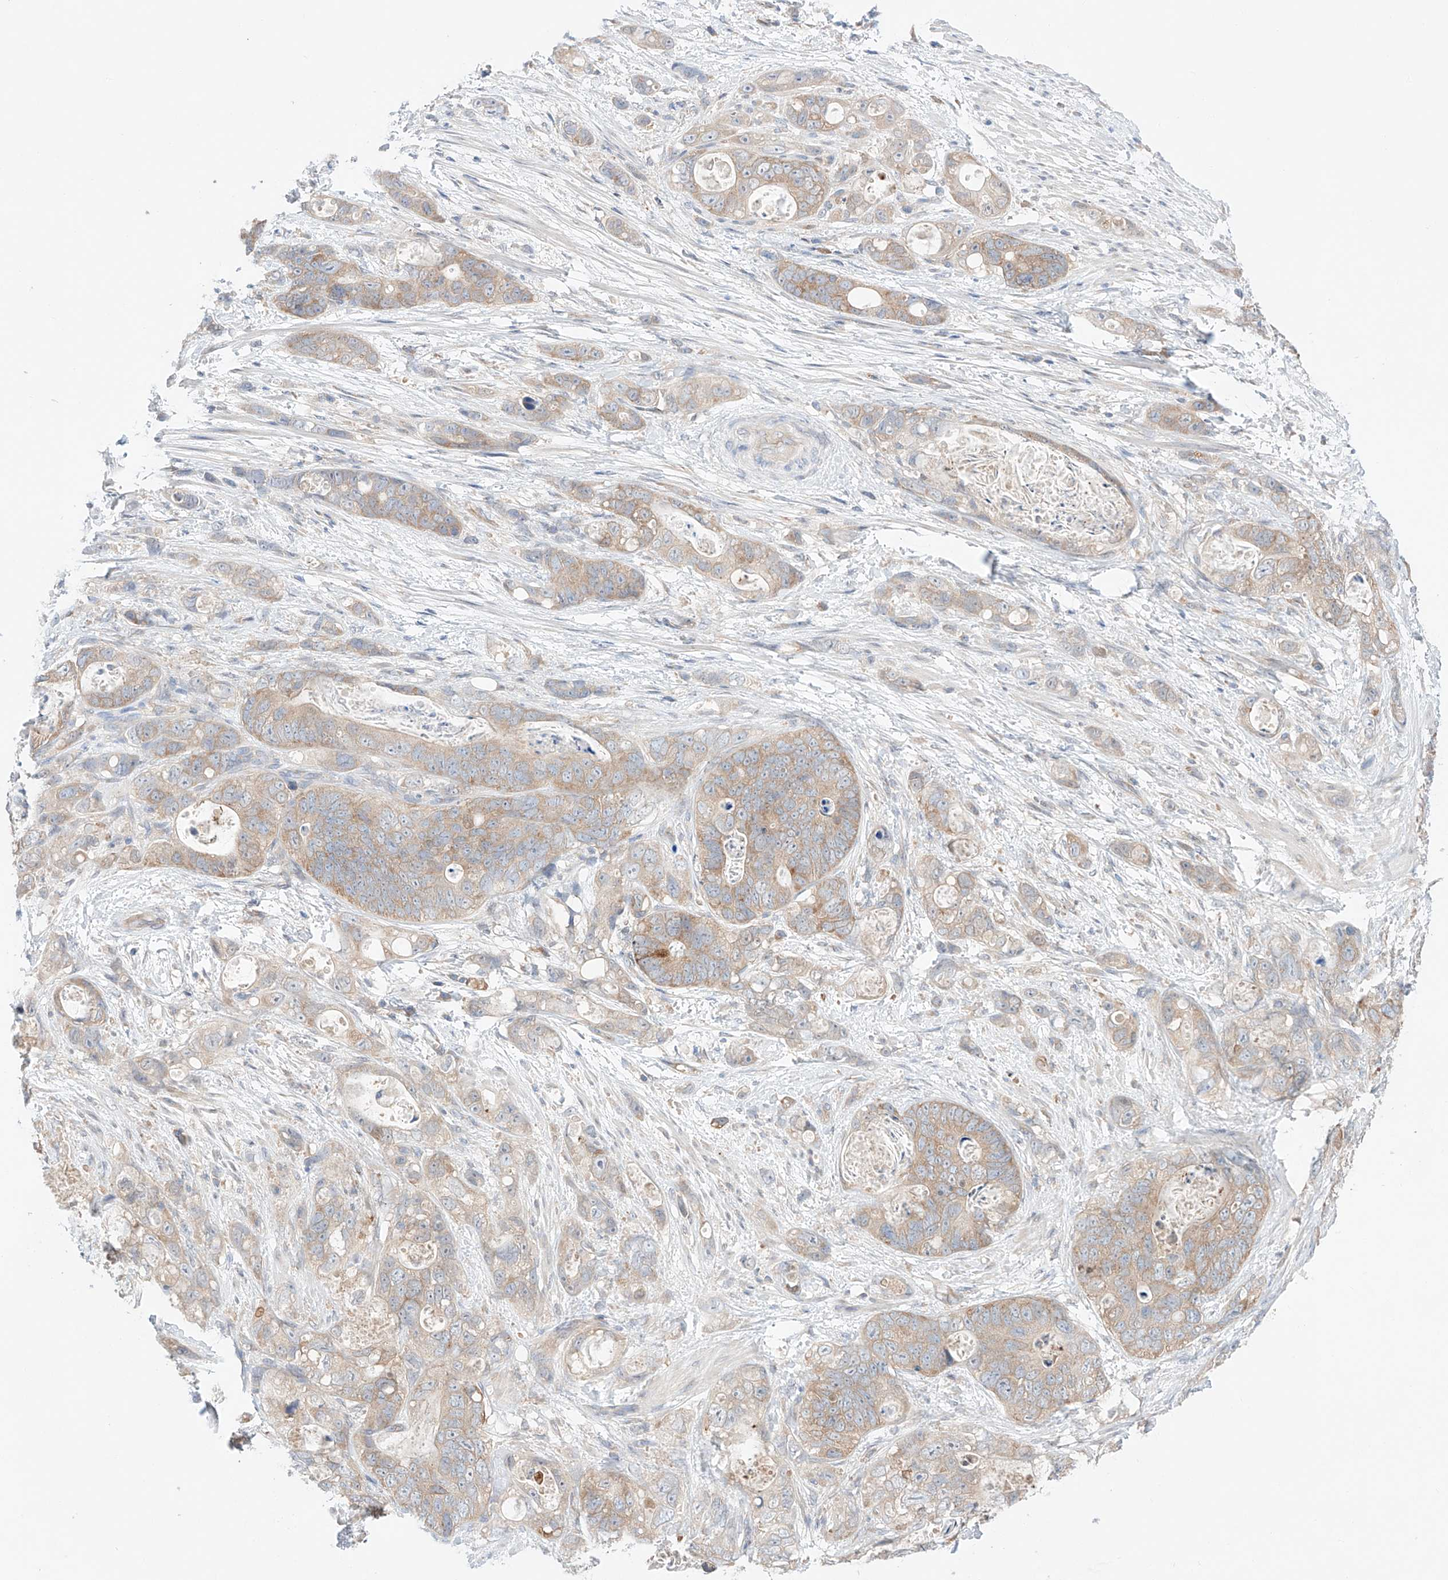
{"staining": {"intensity": "moderate", "quantity": ">75%", "location": "cytoplasmic/membranous"}, "tissue": "stomach cancer", "cell_type": "Tumor cells", "image_type": "cancer", "snomed": [{"axis": "morphology", "description": "Normal tissue, NOS"}, {"axis": "morphology", "description": "Adenocarcinoma, NOS"}, {"axis": "topography", "description": "Stomach"}], "caption": "A medium amount of moderate cytoplasmic/membranous expression is identified in approximately >75% of tumor cells in stomach adenocarcinoma tissue.", "gene": "PGGT1B", "patient": {"sex": "female", "age": 89}}